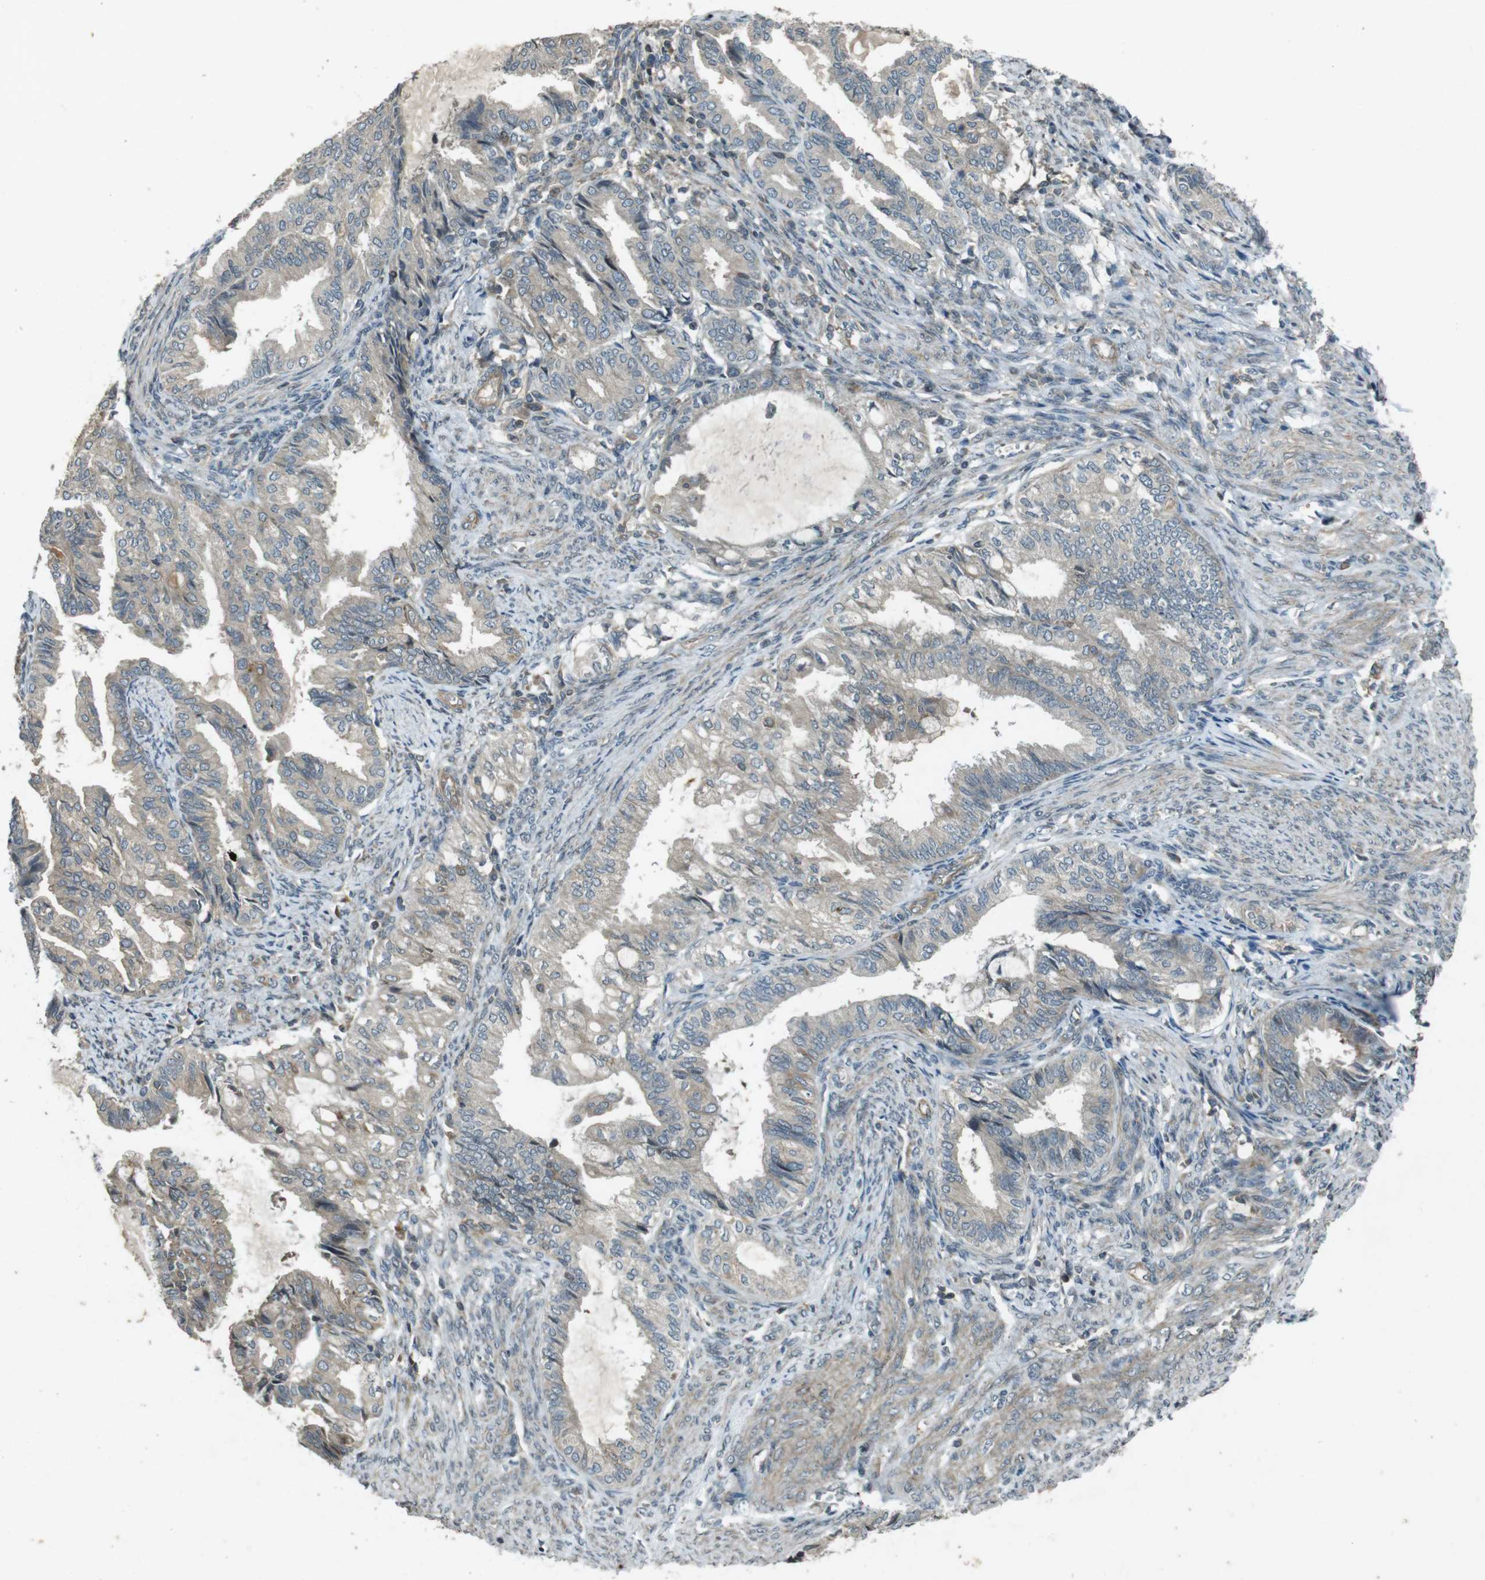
{"staining": {"intensity": "weak", "quantity": ">75%", "location": "cytoplasmic/membranous"}, "tissue": "endometrial cancer", "cell_type": "Tumor cells", "image_type": "cancer", "snomed": [{"axis": "morphology", "description": "Adenocarcinoma, NOS"}, {"axis": "topography", "description": "Endometrium"}], "caption": "Immunohistochemical staining of human adenocarcinoma (endometrial) reveals low levels of weak cytoplasmic/membranous staining in approximately >75% of tumor cells.", "gene": "ZYX", "patient": {"sex": "female", "age": 86}}